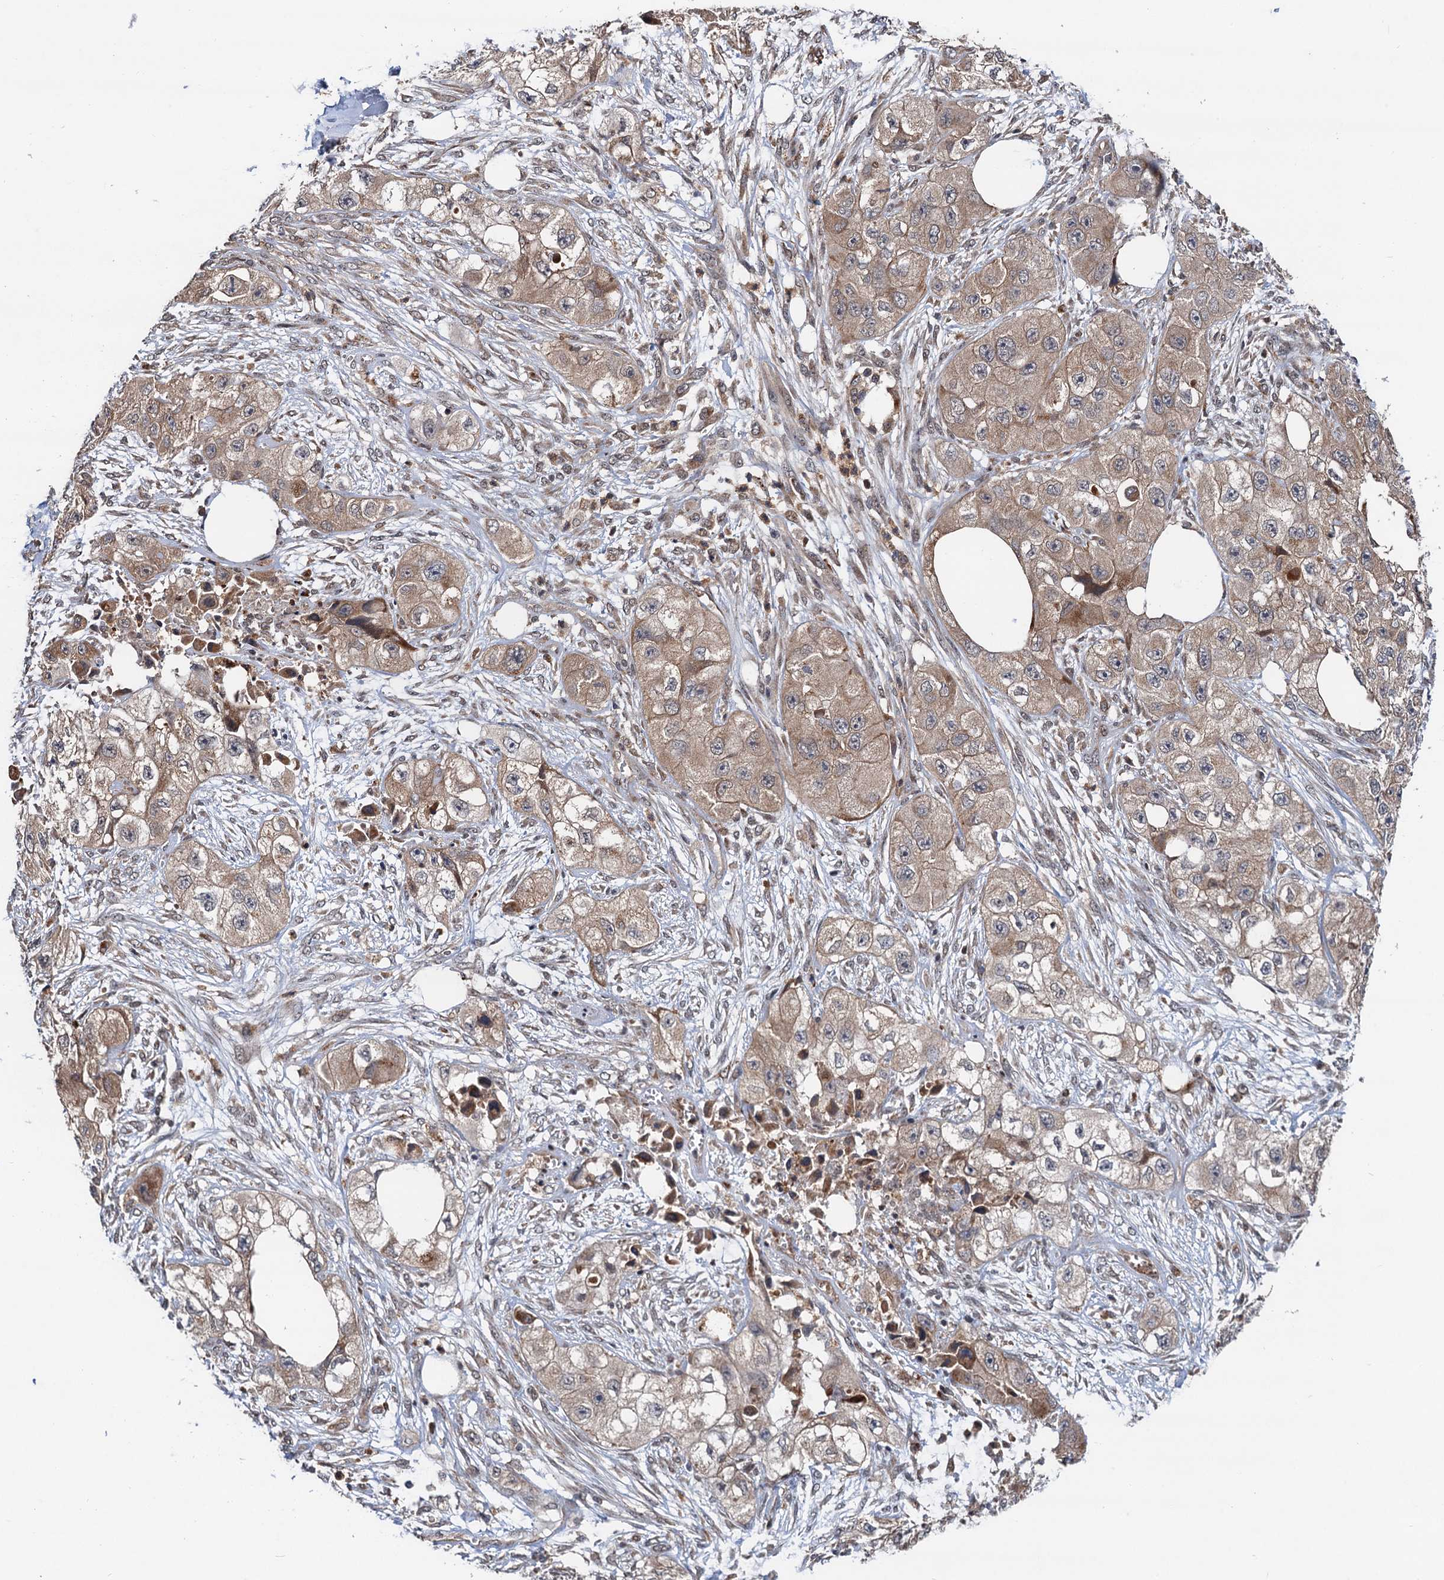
{"staining": {"intensity": "weak", "quantity": ">75%", "location": "cytoplasmic/membranous"}, "tissue": "skin cancer", "cell_type": "Tumor cells", "image_type": "cancer", "snomed": [{"axis": "morphology", "description": "Squamous cell carcinoma, NOS"}, {"axis": "topography", "description": "Skin"}, {"axis": "topography", "description": "Subcutis"}], "caption": "A histopathology image of human skin cancer (squamous cell carcinoma) stained for a protein exhibits weak cytoplasmic/membranous brown staining in tumor cells. (DAB = brown stain, brightfield microscopy at high magnification).", "gene": "NLRP10", "patient": {"sex": "male", "age": 73}}